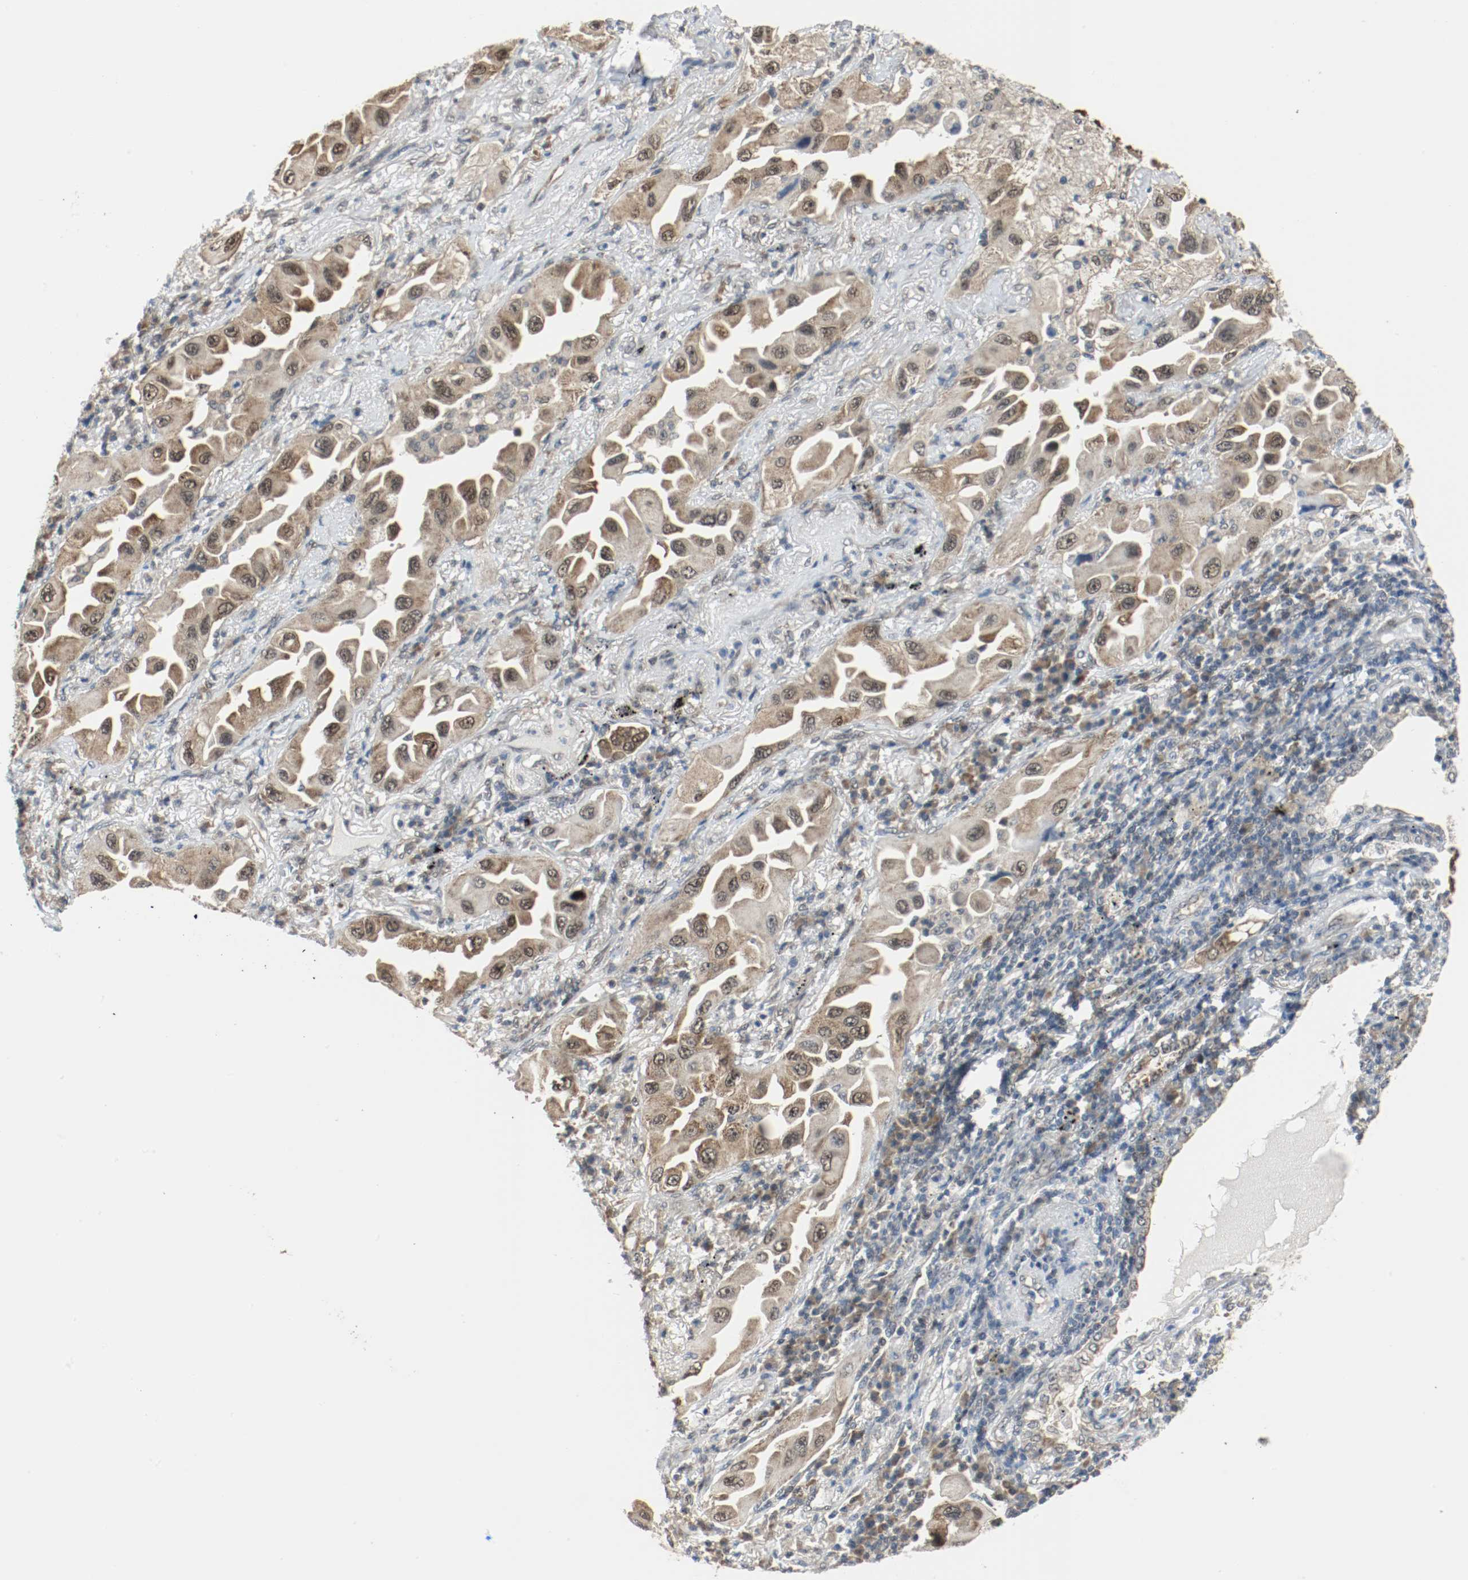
{"staining": {"intensity": "weak", "quantity": ">75%", "location": "cytoplasmic/membranous,nuclear"}, "tissue": "lung cancer", "cell_type": "Tumor cells", "image_type": "cancer", "snomed": [{"axis": "morphology", "description": "Adenocarcinoma, NOS"}, {"axis": "topography", "description": "Lung"}], "caption": "Lung cancer stained with DAB (3,3'-diaminobenzidine) IHC demonstrates low levels of weak cytoplasmic/membranous and nuclear staining in about >75% of tumor cells.", "gene": "PPME1", "patient": {"sex": "female", "age": 65}}